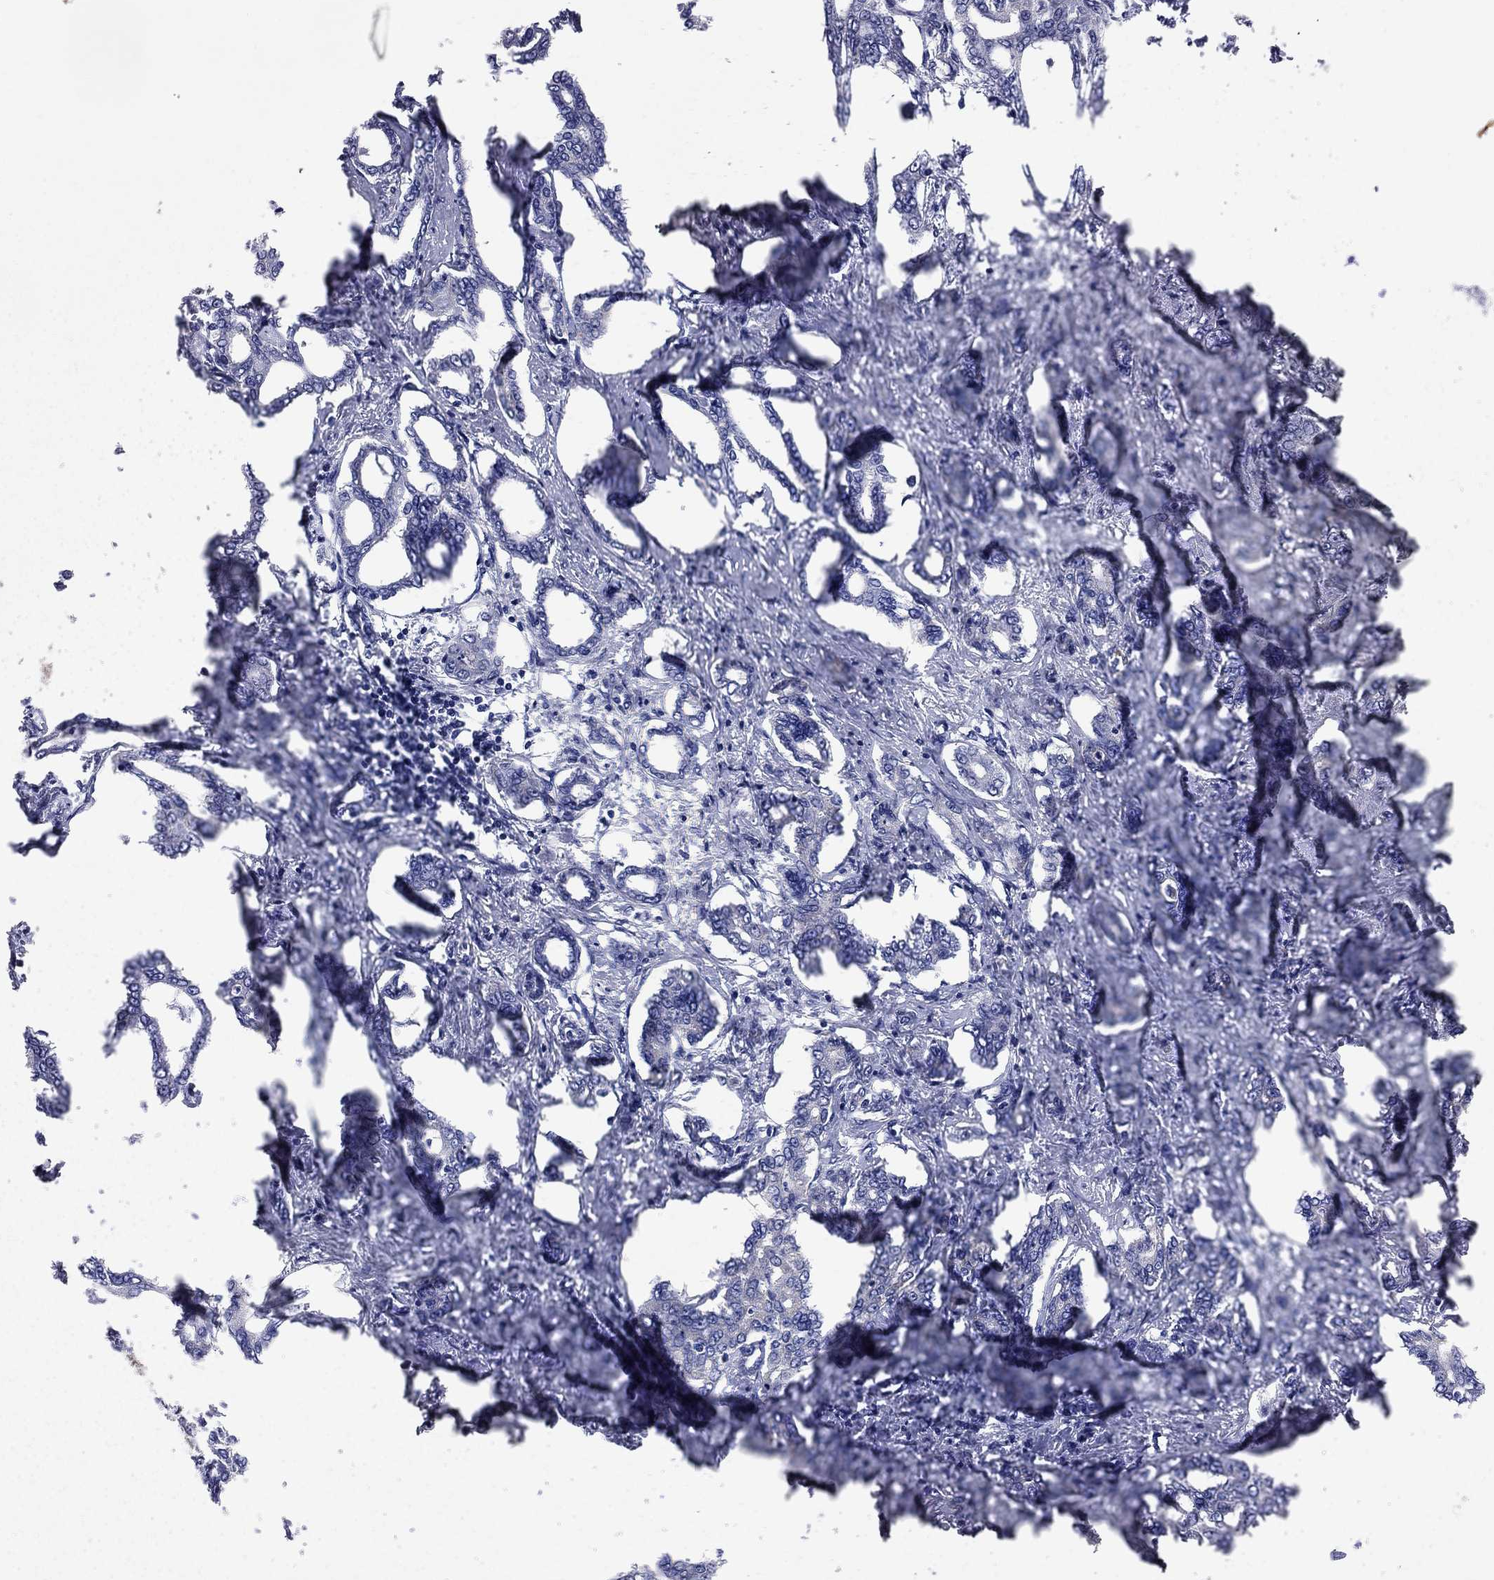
{"staining": {"intensity": "negative", "quantity": "none", "location": "none"}, "tissue": "liver cancer", "cell_type": "Tumor cells", "image_type": "cancer", "snomed": [{"axis": "morphology", "description": "Cholangiocarcinoma"}, {"axis": "topography", "description": "Liver"}], "caption": "There is no significant positivity in tumor cells of liver cancer.", "gene": "RASEF", "patient": {"sex": "female", "age": 47}}